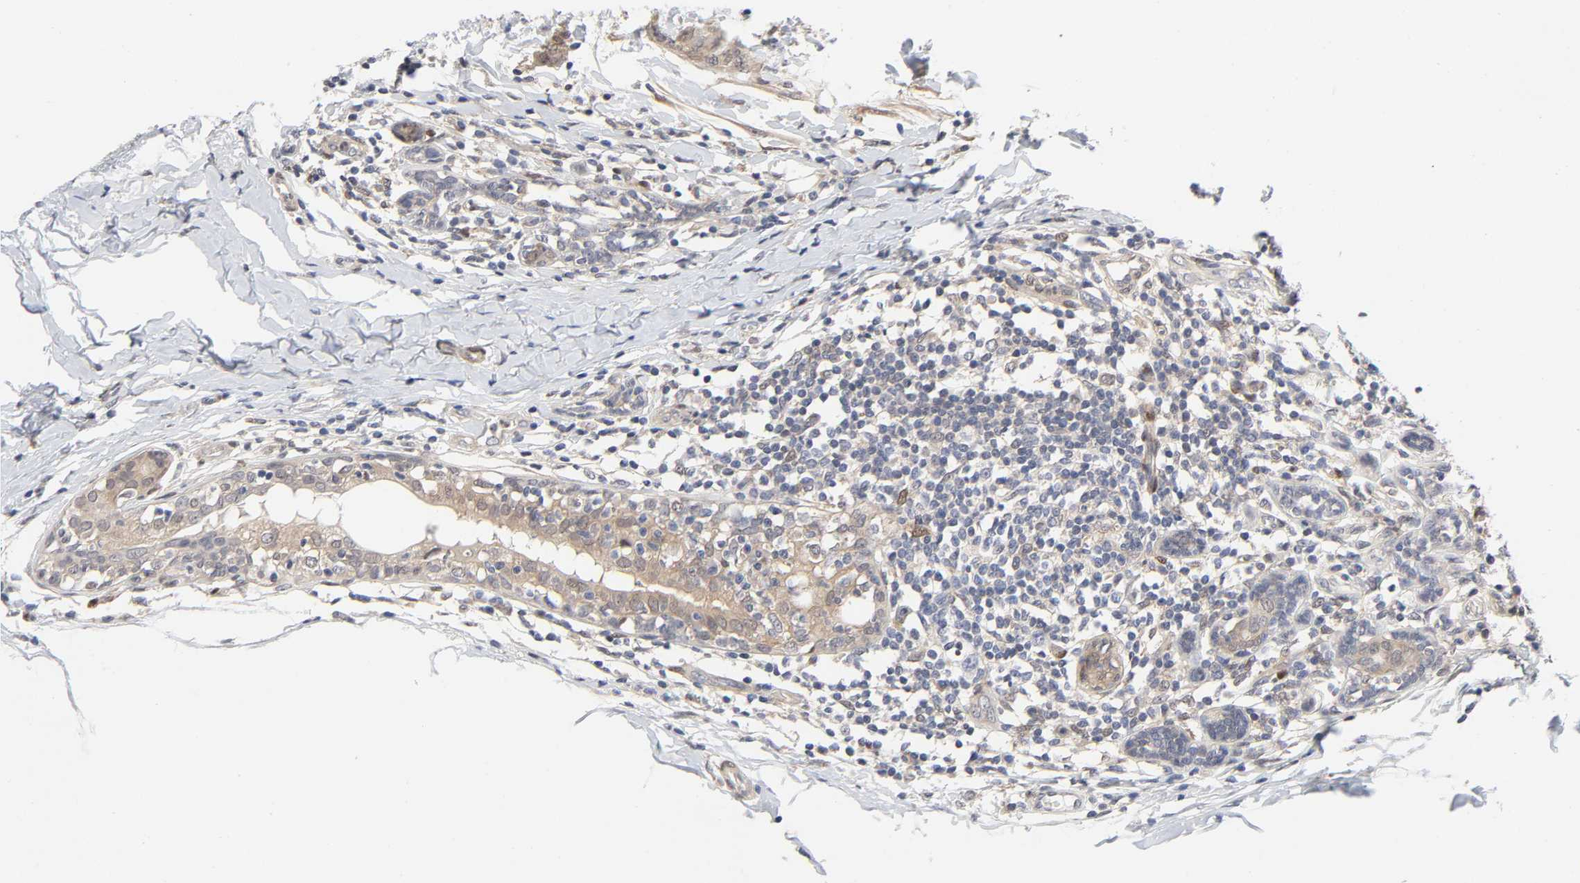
{"staining": {"intensity": "weak", "quantity": ">75%", "location": "cytoplasmic/membranous"}, "tissue": "colorectal cancer", "cell_type": "Tumor cells", "image_type": "cancer", "snomed": [{"axis": "morphology", "description": "Normal tissue, NOS"}, {"axis": "morphology", "description": "Adenocarcinoma, NOS"}, {"axis": "topography", "description": "Colon"}], "caption": "Immunohistochemical staining of human colorectal cancer (adenocarcinoma) exhibits low levels of weak cytoplasmic/membranous protein staining in approximately >75% of tumor cells. The protein is shown in brown color, while the nuclei are stained blue.", "gene": "PTEN", "patient": {"sex": "female", "age": 78}}